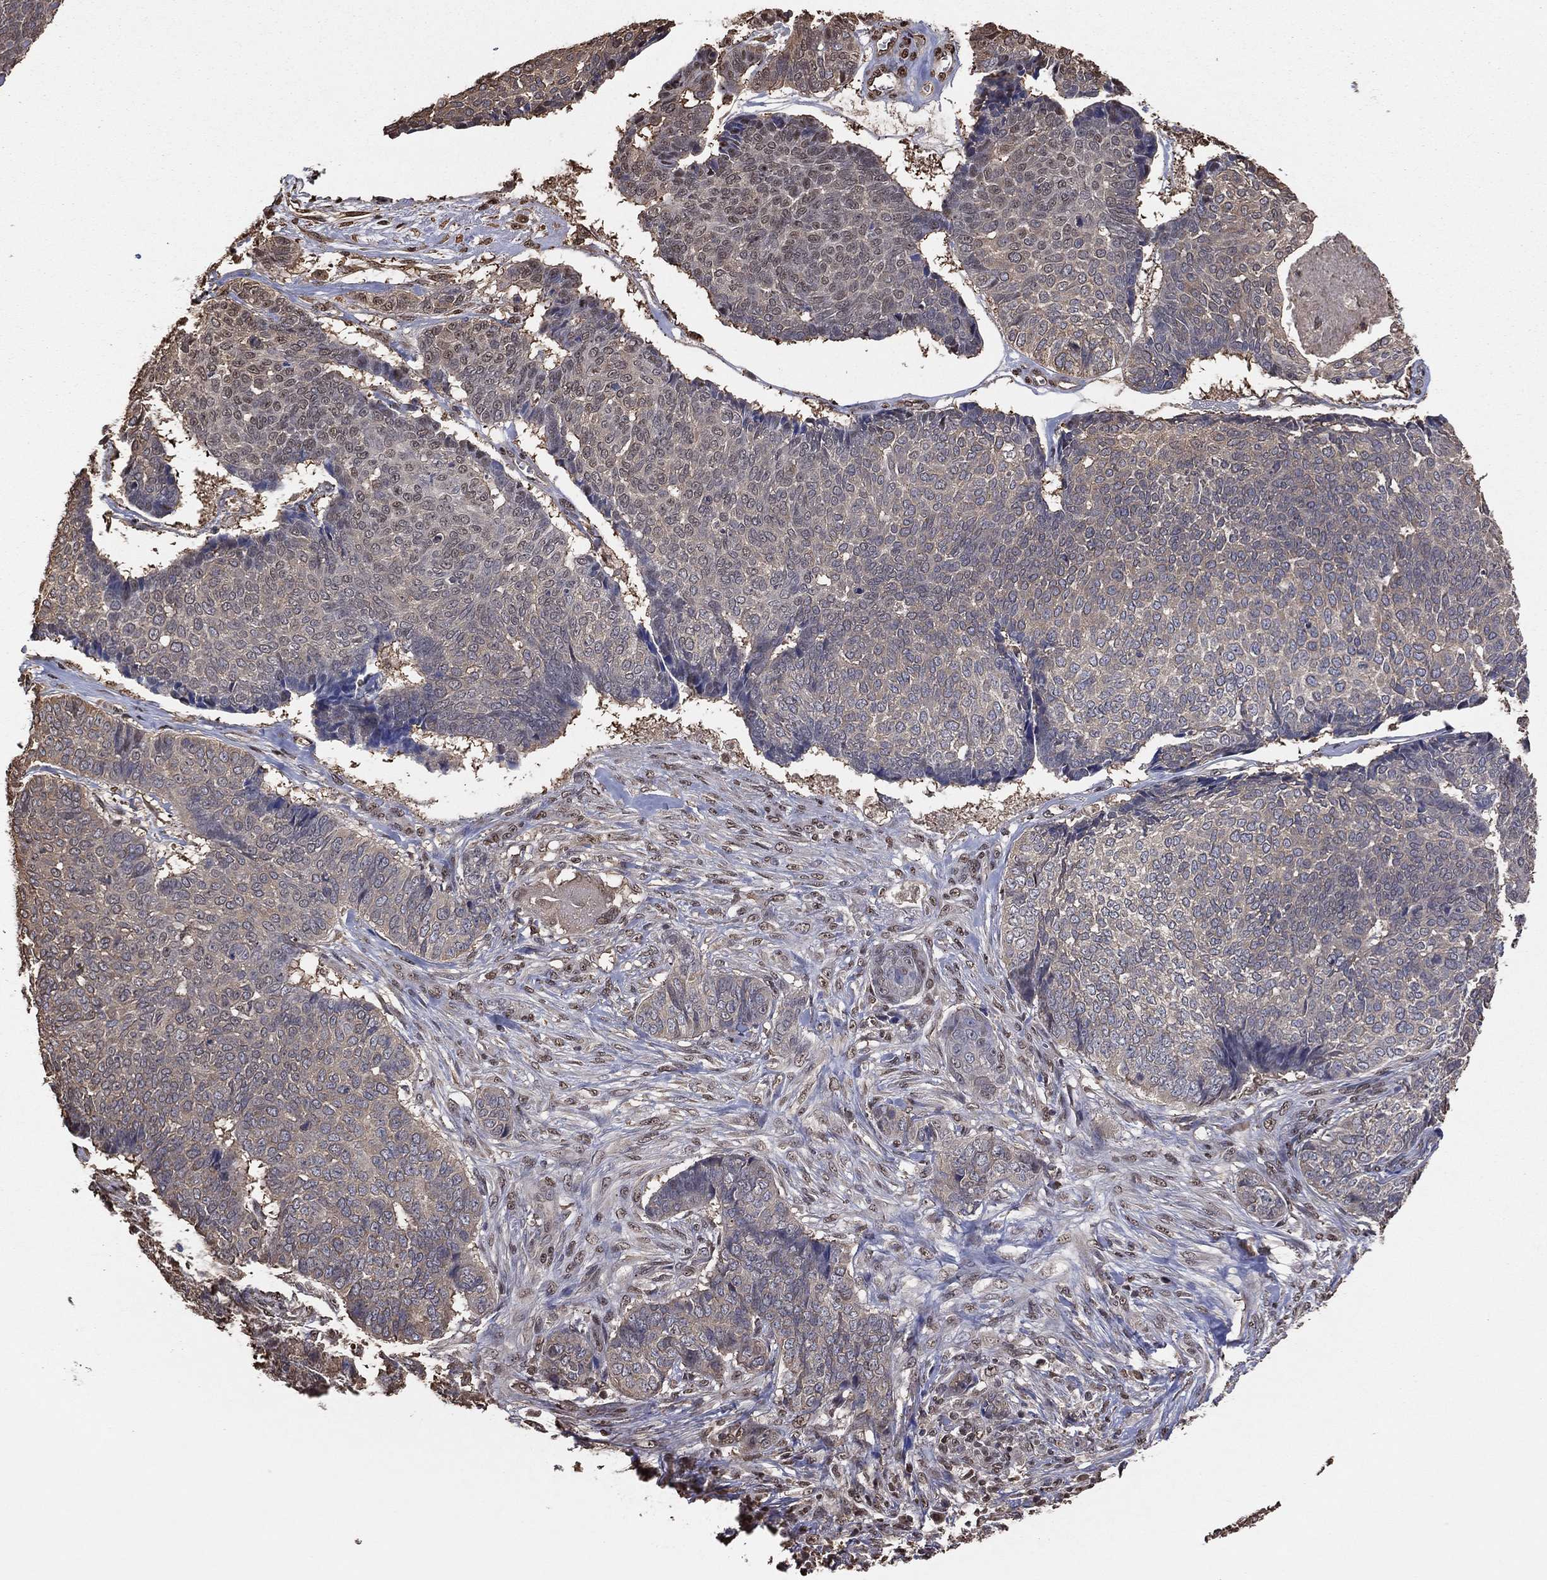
{"staining": {"intensity": "weak", "quantity": "<25%", "location": "cytoplasmic/membranous,nuclear"}, "tissue": "skin cancer", "cell_type": "Tumor cells", "image_type": "cancer", "snomed": [{"axis": "morphology", "description": "Basal cell carcinoma"}, {"axis": "topography", "description": "Skin"}], "caption": "Immunohistochemical staining of skin cancer demonstrates no significant positivity in tumor cells.", "gene": "GAPDH", "patient": {"sex": "male", "age": 86}}